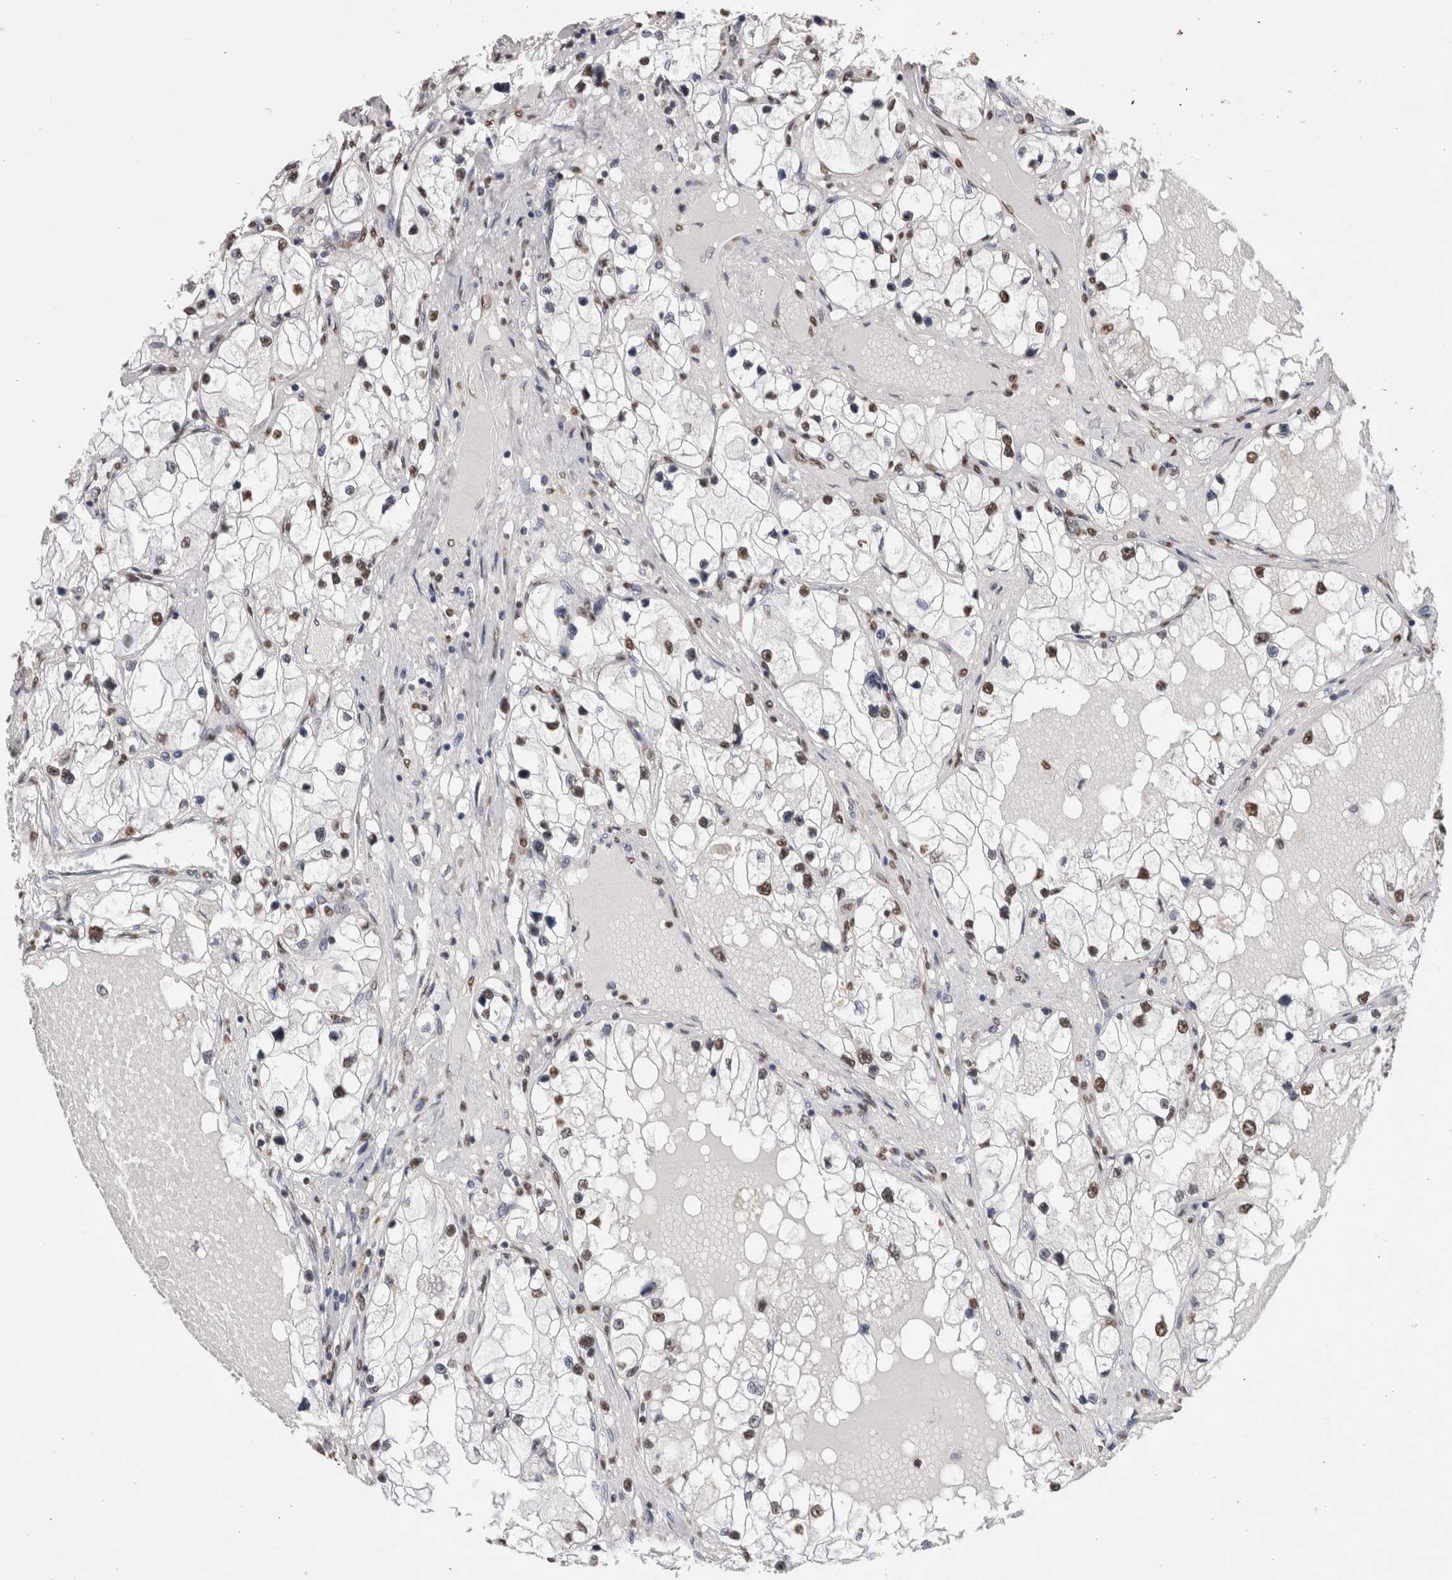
{"staining": {"intensity": "moderate", "quantity": "25%-75%", "location": "nuclear"}, "tissue": "renal cancer", "cell_type": "Tumor cells", "image_type": "cancer", "snomed": [{"axis": "morphology", "description": "Adenocarcinoma, NOS"}, {"axis": "topography", "description": "Kidney"}], "caption": "Renal cancer was stained to show a protein in brown. There is medium levels of moderate nuclear staining in about 25%-75% of tumor cells.", "gene": "NTHL1", "patient": {"sex": "male", "age": 68}}